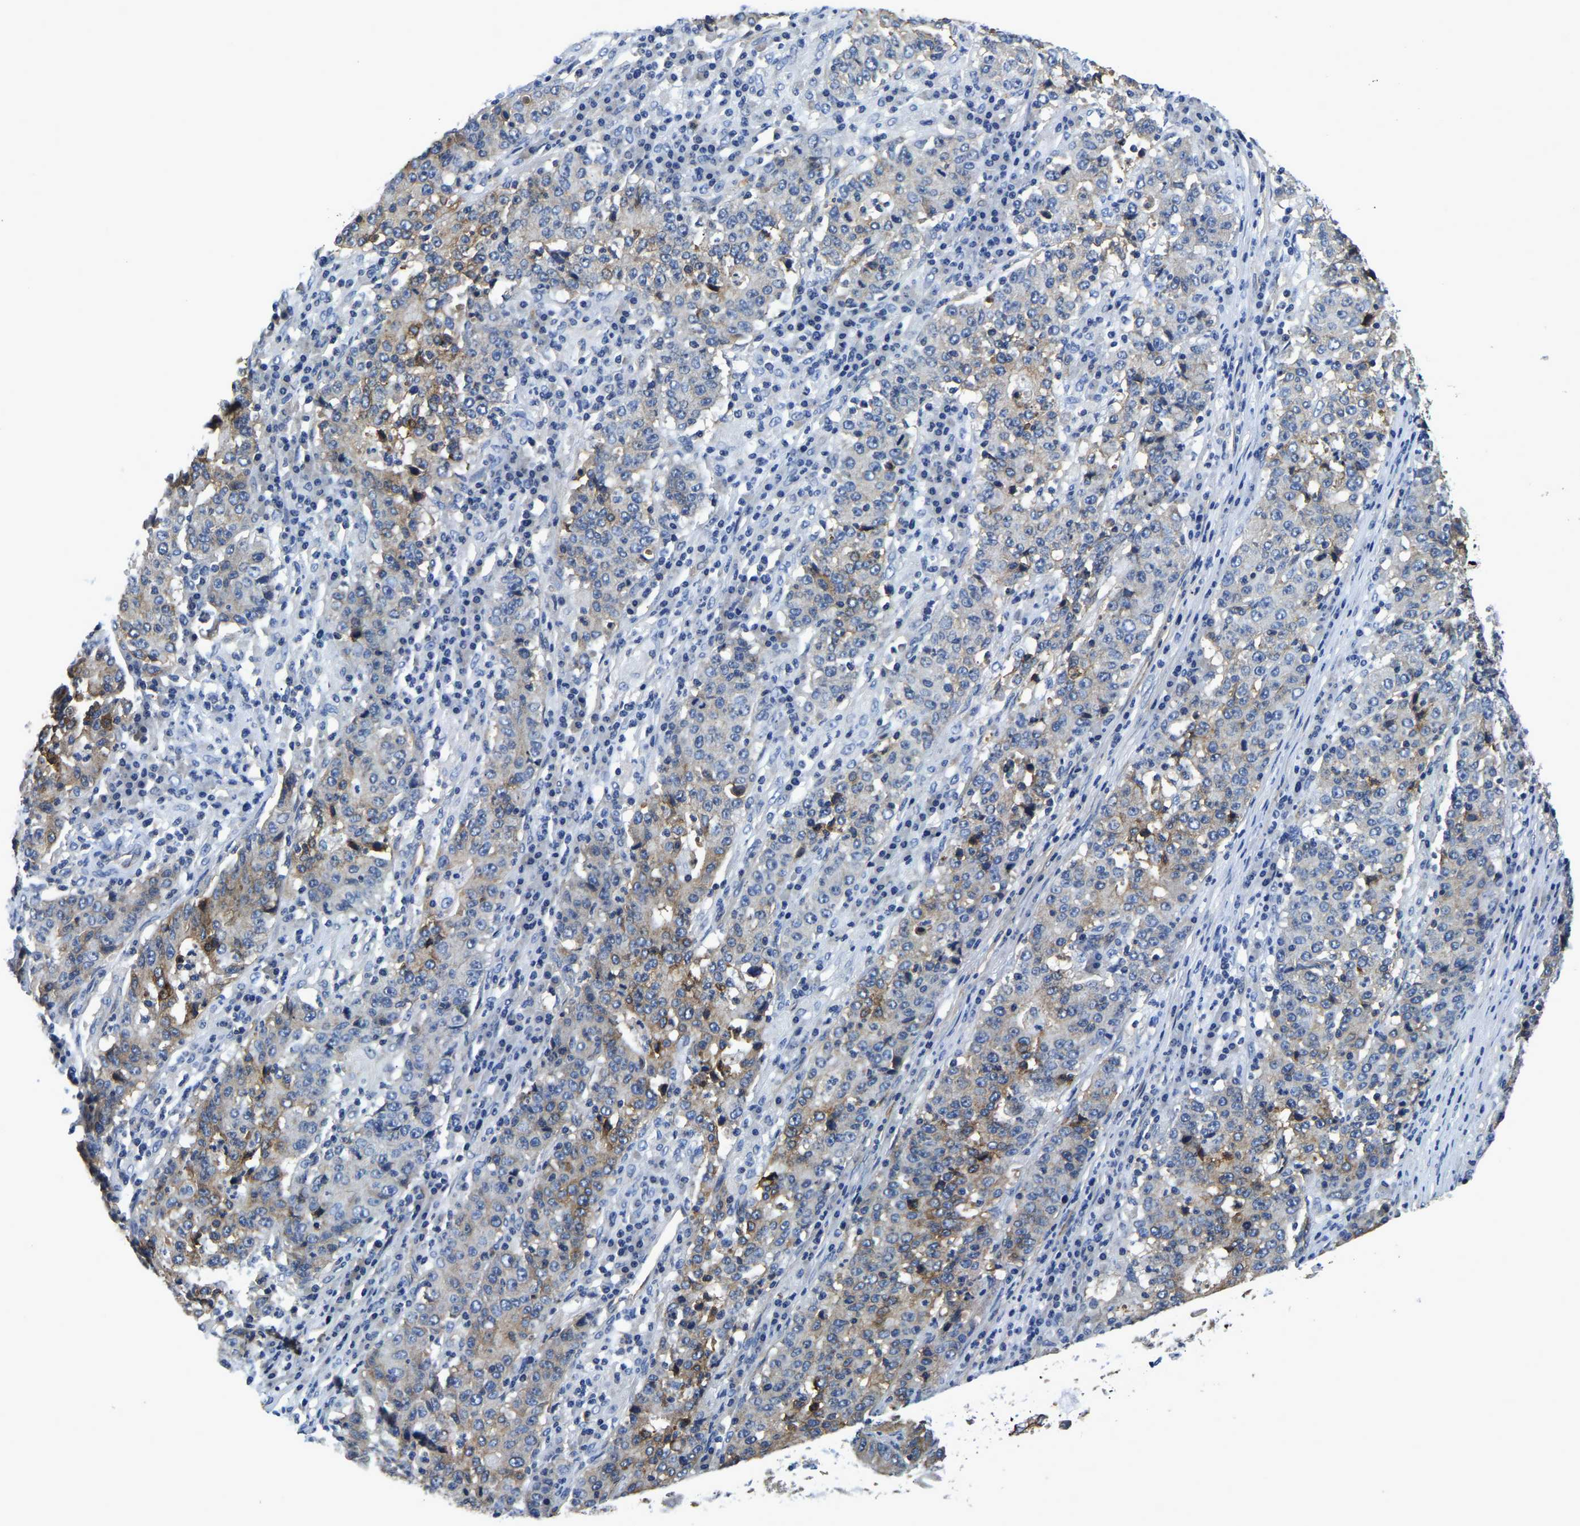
{"staining": {"intensity": "moderate", "quantity": "<25%", "location": "cytoplasmic/membranous"}, "tissue": "stomach cancer", "cell_type": "Tumor cells", "image_type": "cancer", "snomed": [{"axis": "morphology", "description": "Adenocarcinoma, NOS"}, {"axis": "topography", "description": "Stomach"}], "caption": "A low amount of moderate cytoplasmic/membranous positivity is identified in approximately <25% of tumor cells in stomach cancer (adenocarcinoma) tissue.", "gene": "ITGA2", "patient": {"sex": "female", "age": 65}}